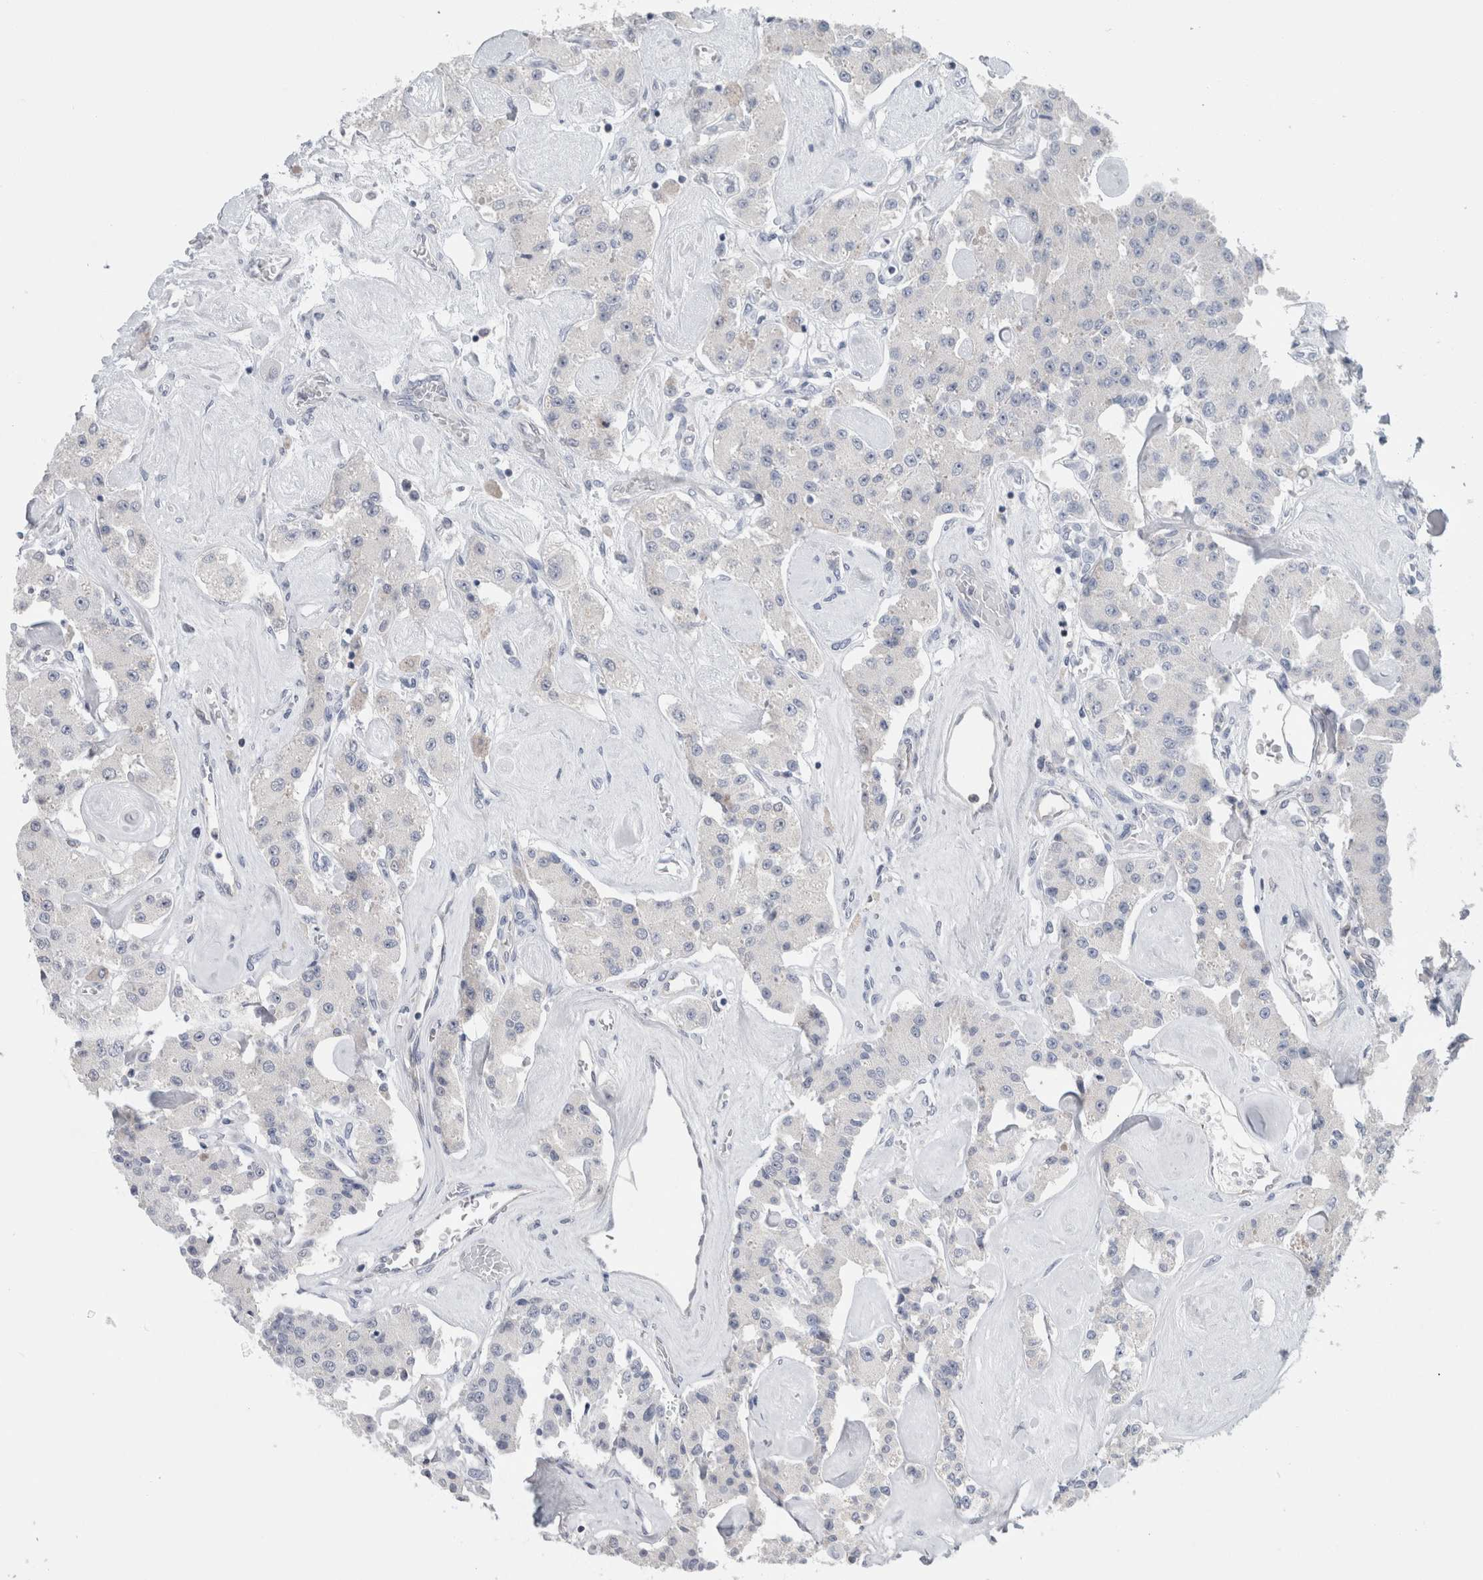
{"staining": {"intensity": "negative", "quantity": "none", "location": "none"}, "tissue": "carcinoid", "cell_type": "Tumor cells", "image_type": "cancer", "snomed": [{"axis": "morphology", "description": "Carcinoid, malignant, NOS"}, {"axis": "topography", "description": "Pancreas"}], "caption": "IHC histopathology image of human carcinoid stained for a protein (brown), which demonstrates no positivity in tumor cells. (Stains: DAB IHC with hematoxylin counter stain, Microscopy: brightfield microscopy at high magnification).", "gene": "CASP6", "patient": {"sex": "male", "age": 41}}